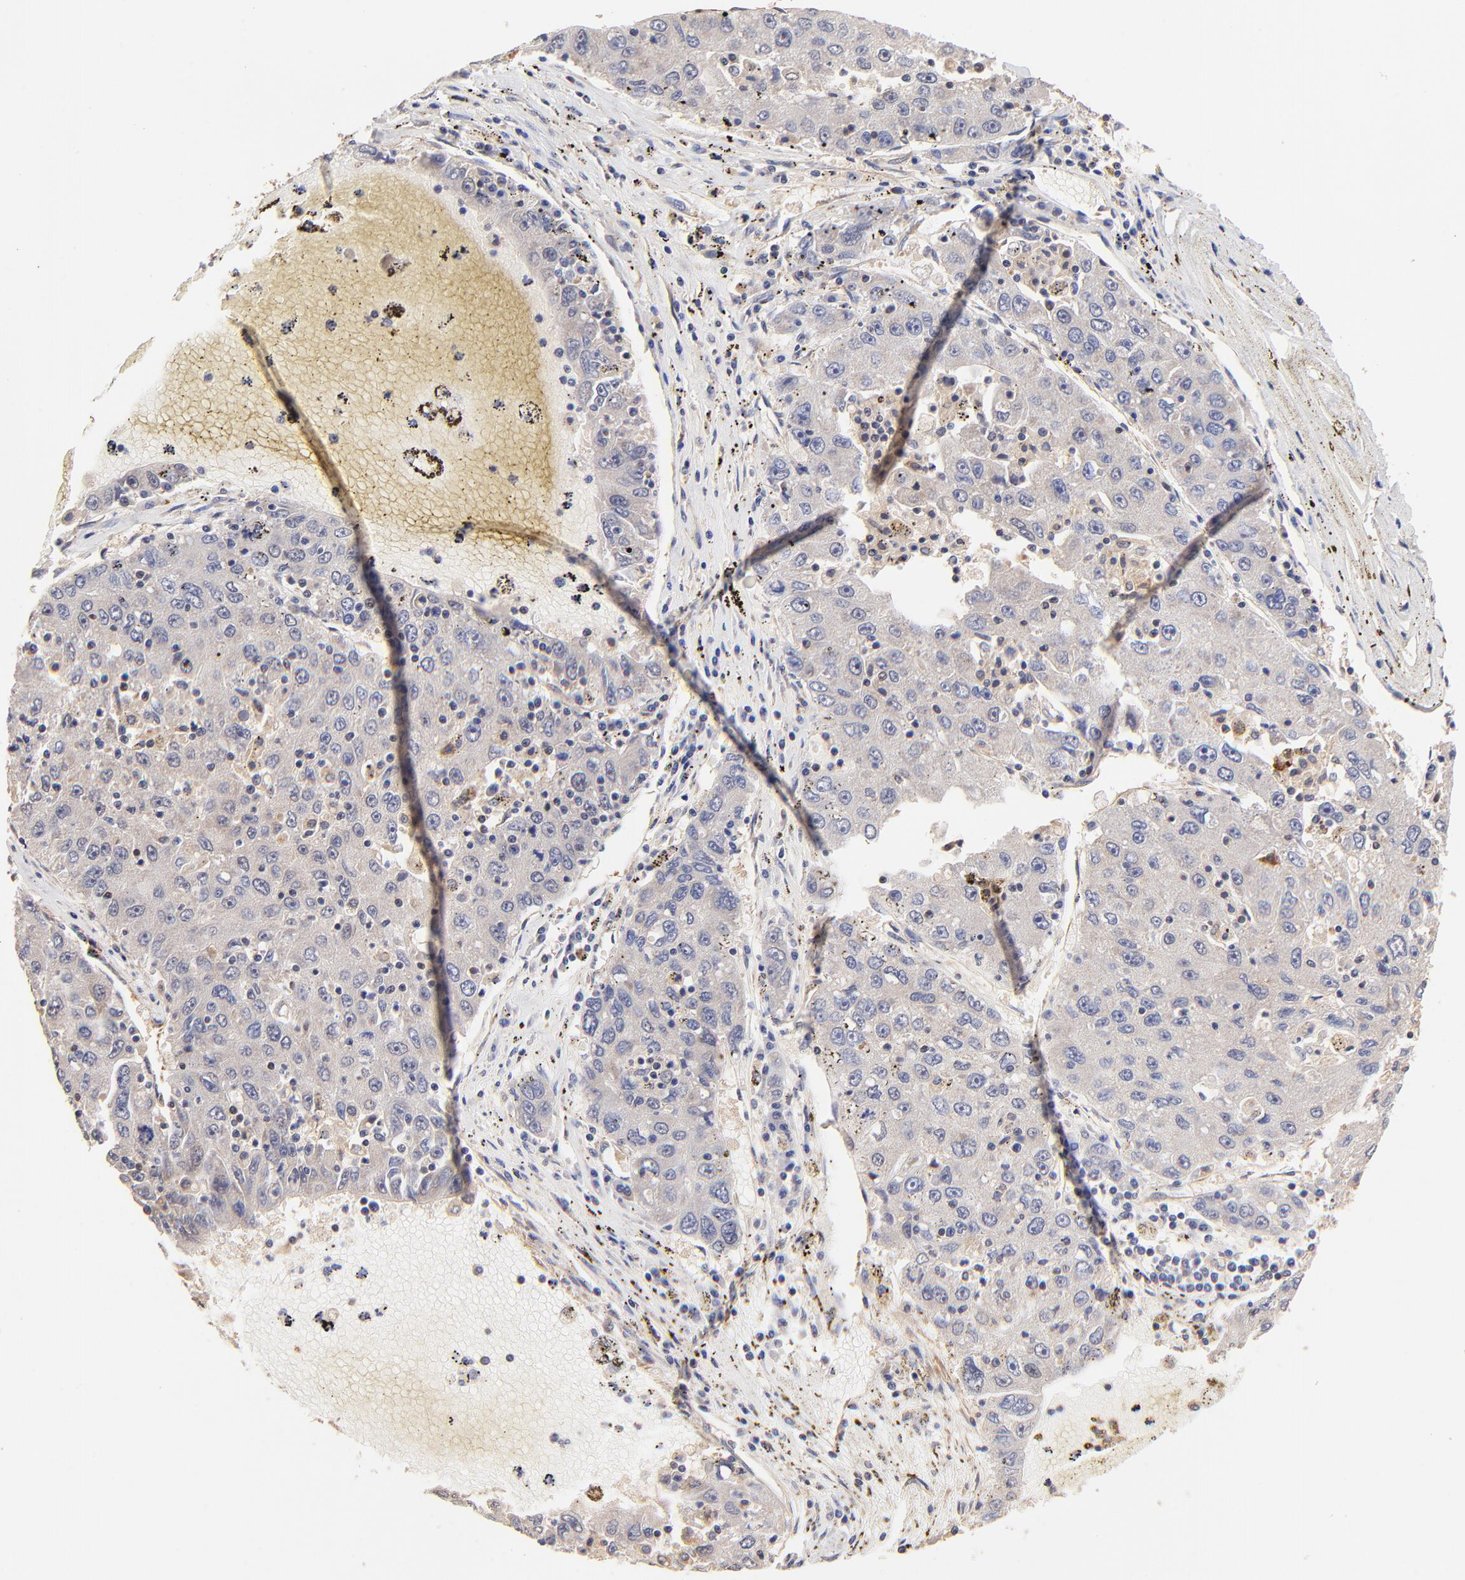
{"staining": {"intensity": "weak", "quantity": ">75%", "location": "cytoplasmic/membranous"}, "tissue": "liver cancer", "cell_type": "Tumor cells", "image_type": "cancer", "snomed": [{"axis": "morphology", "description": "Carcinoma, Hepatocellular, NOS"}, {"axis": "topography", "description": "Liver"}], "caption": "Liver cancer stained for a protein (brown) shows weak cytoplasmic/membranous positive expression in approximately >75% of tumor cells.", "gene": "TNFAIP3", "patient": {"sex": "male", "age": 49}}